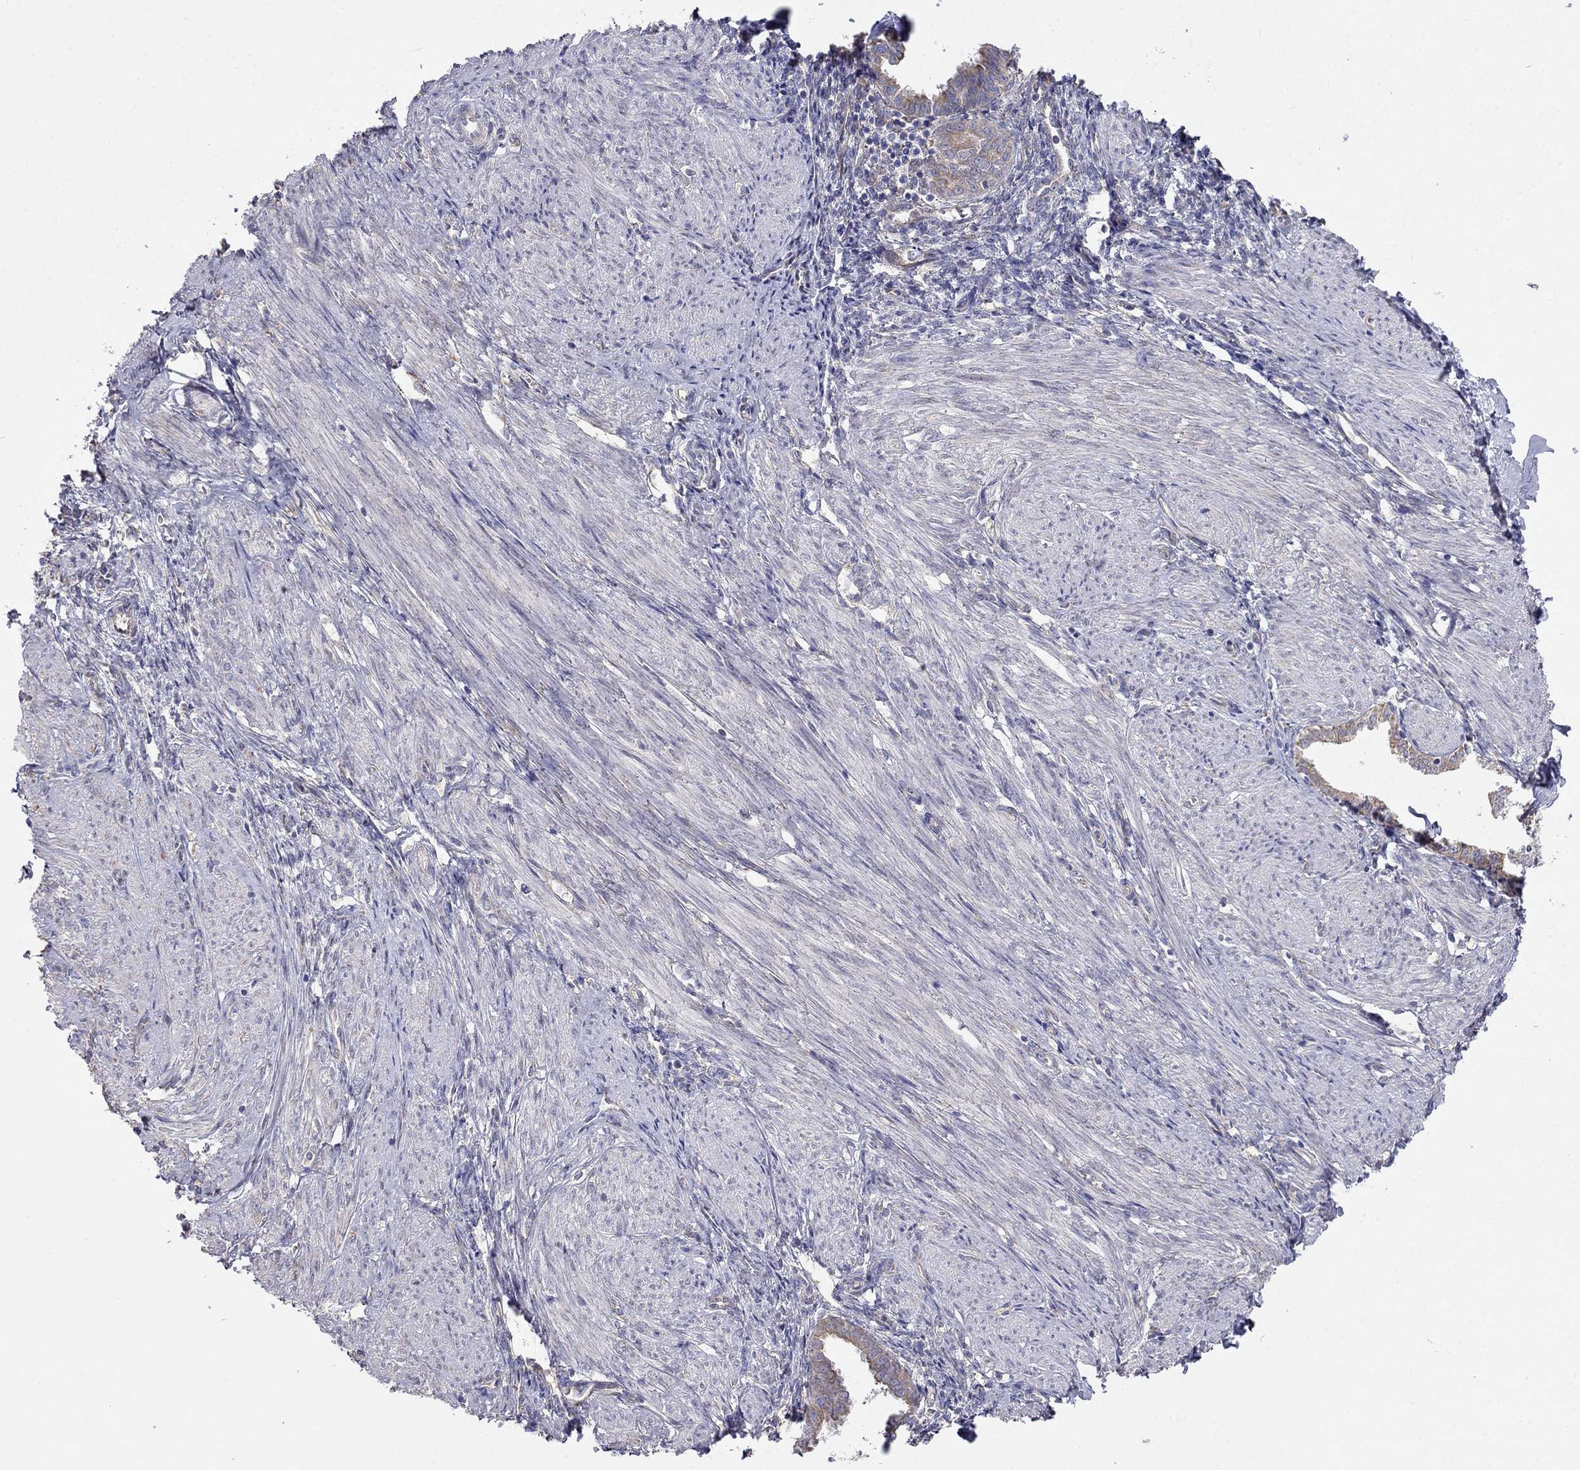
{"staining": {"intensity": "negative", "quantity": "none", "location": "none"}, "tissue": "endometrium", "cell_type": "Cells in endometrial stroma", "image_type": "normal", "snomed": [{"axis": "morphology", "description": "Normal tissue, NOS"}, {"axis": "topography", "description": "Endometrium"}], "caption": "DAB immunohistochemical staining of unremarkable endometrium shows no significant expression in cells in endometrial stroma.", "gene": "LONRF2", "patient": {"sex": "female", "age": 37}}